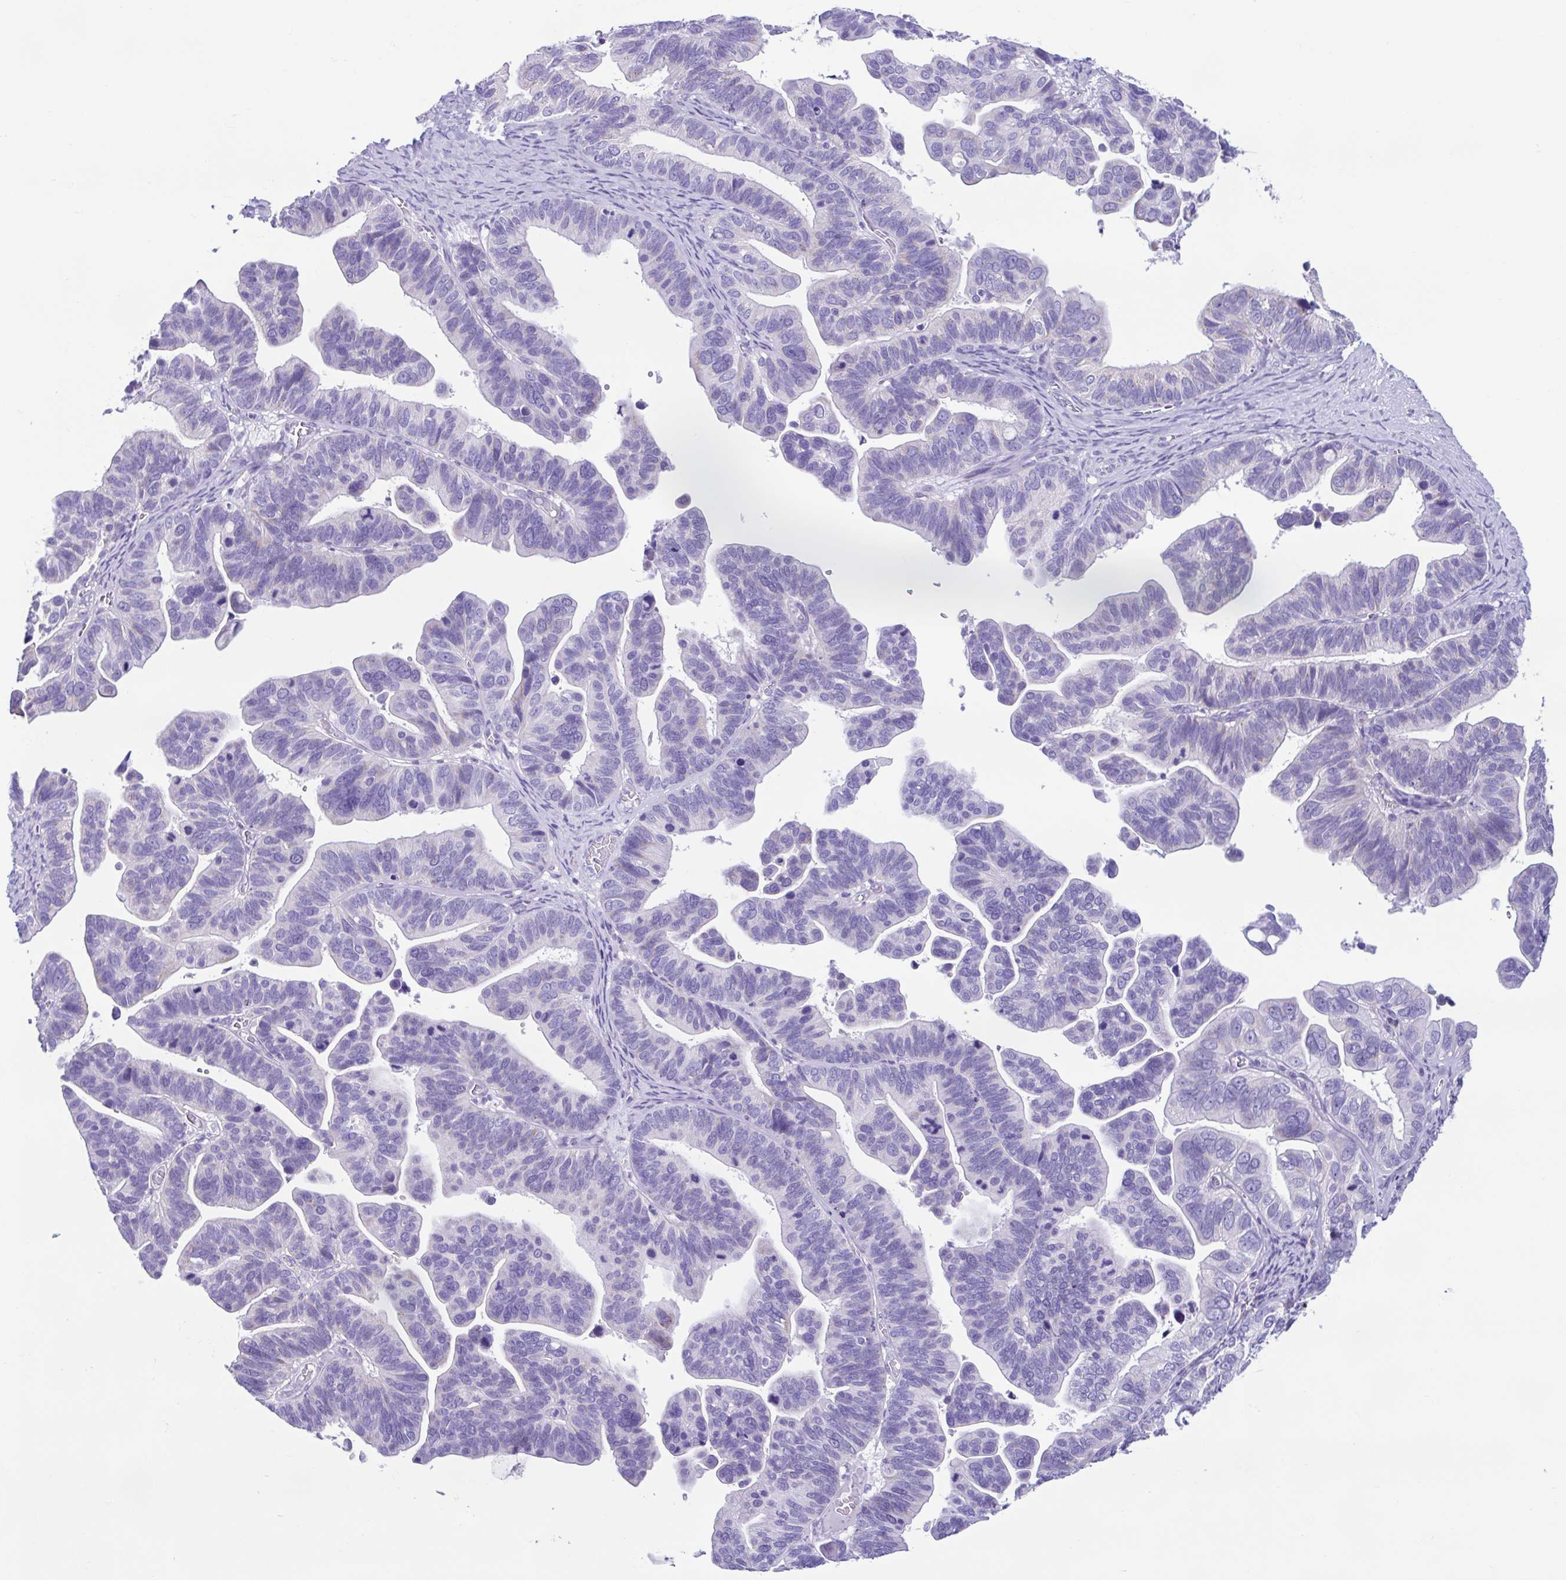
{"staining": {"intensity": "negative", "quantity": "none", "location": "none"}, "tissue": "ovarian cancer", "cell_type": "Tumor cells", "image_type": "cancer", "snomed": [{"axis": "morphology", "description": "Cystadenocarcinoma, serous, NOS"}, {"axis": "topography", "description": "Ovary"}], "caption": "This is an immunohistochemistry (IHC) micrograph of human ovarian serous cystadenocarcinoma. There is no expression in tumor cells.", "gene": "ACTRT3", "patient": {"sex": "female", "age": 56}}